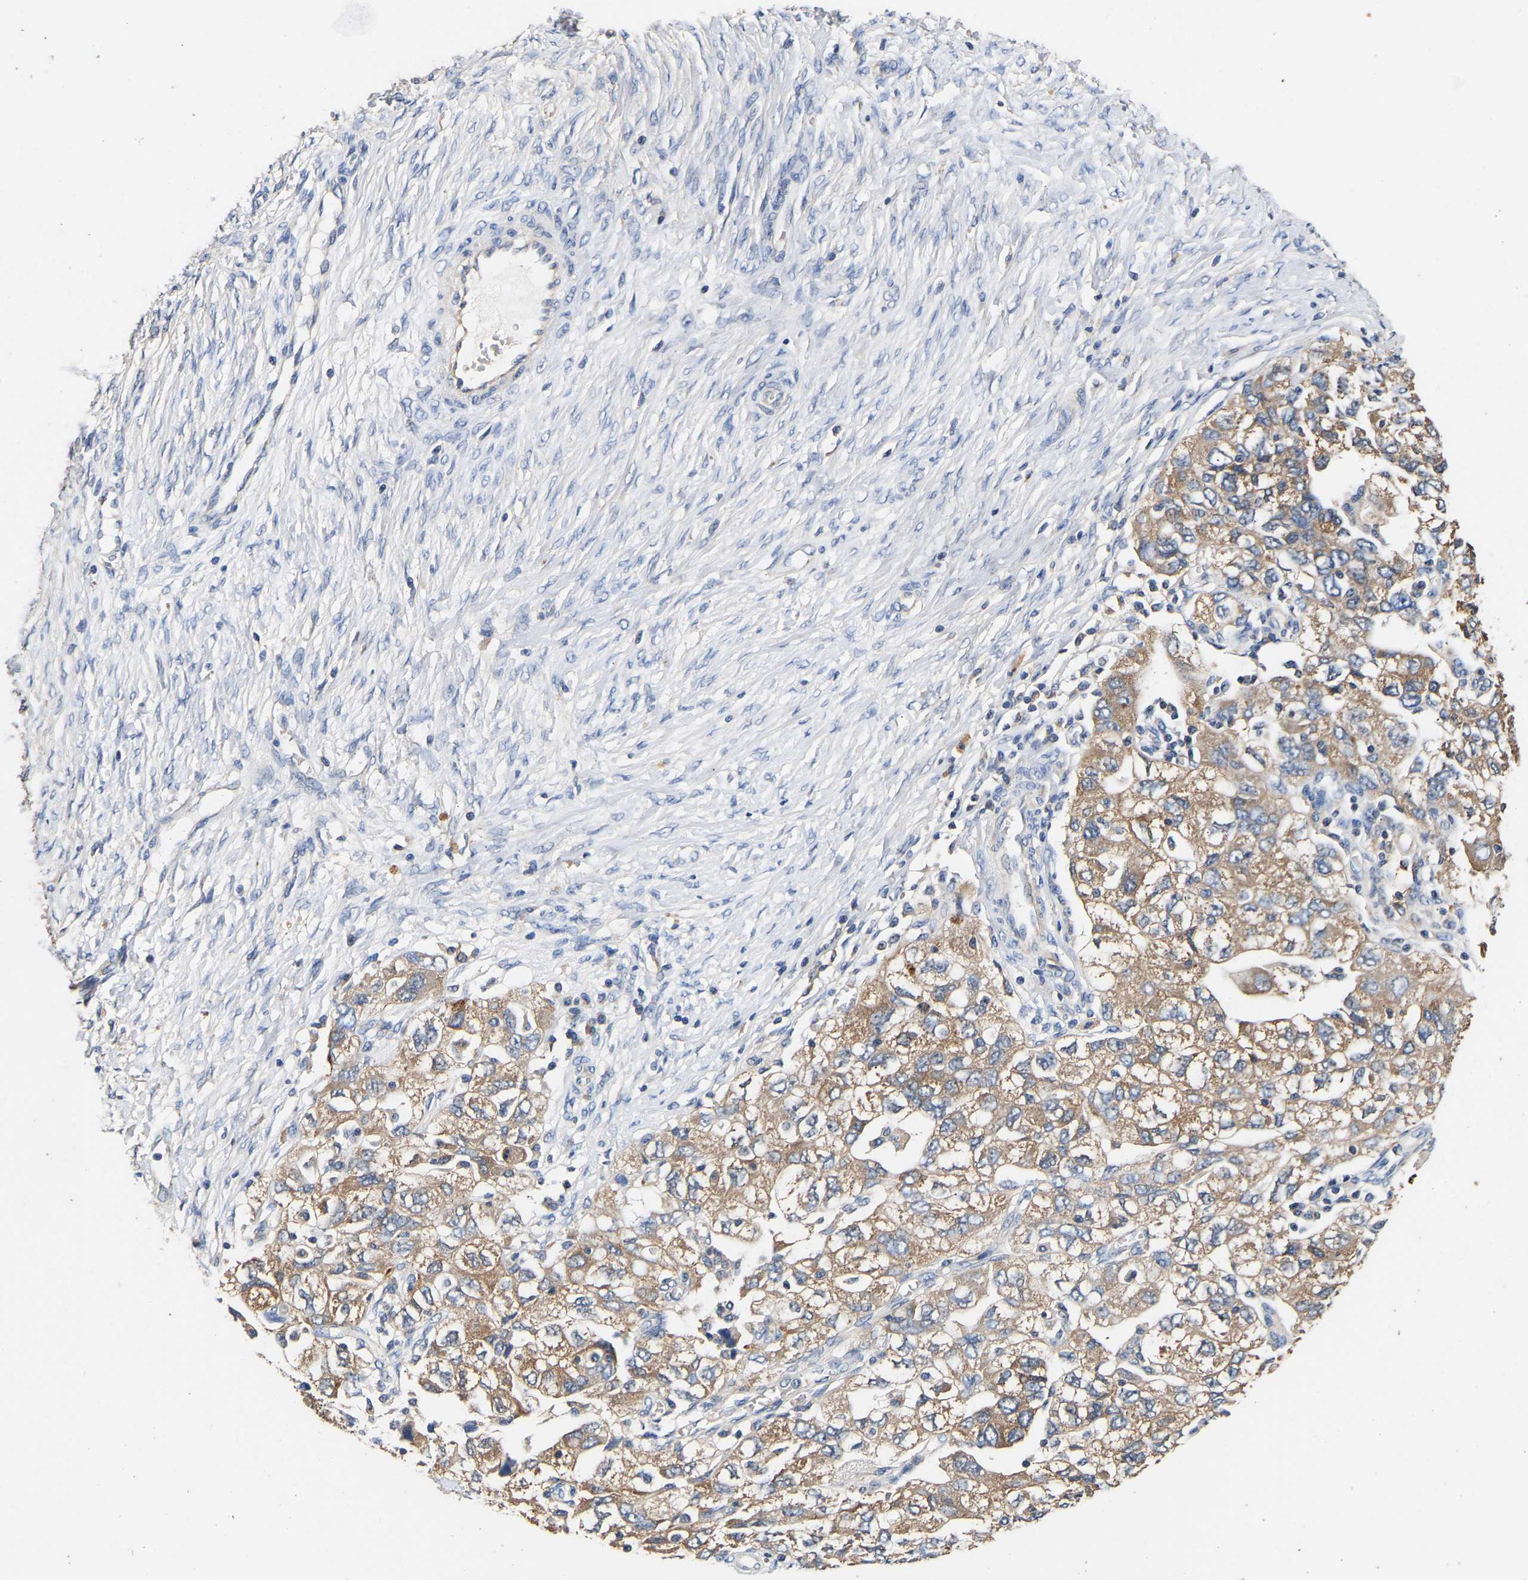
{"staining": {"intensity": "moderate", "quantity": ">75%", "location": "cytoplasmic/membranous"}, "tissue": "ovarian cancer", "cell_type": "Tumor cells", "image_type": "cancer", "snomed": [{"axis": "morphology", "description": "Carcinoma, NOS"}, {"axis": "morphology", "description": "Cystadenocarcinoma, serous, NOS"}, {"axis": "topography", "description": "Ovary"}], "caption": "High-magnification brightfield microscopy of ovarian cancer (carcinoma) stained with DAB (3,3'-diaminobenzidine) (brown) and counterstained with hematoxylin (blue). tumor cells exhibit moderate cytoplasmic/membranous expression is present in about>75% of cells.", "gene": "LRBA", "patient": {"sex": "female", "age": 69}}